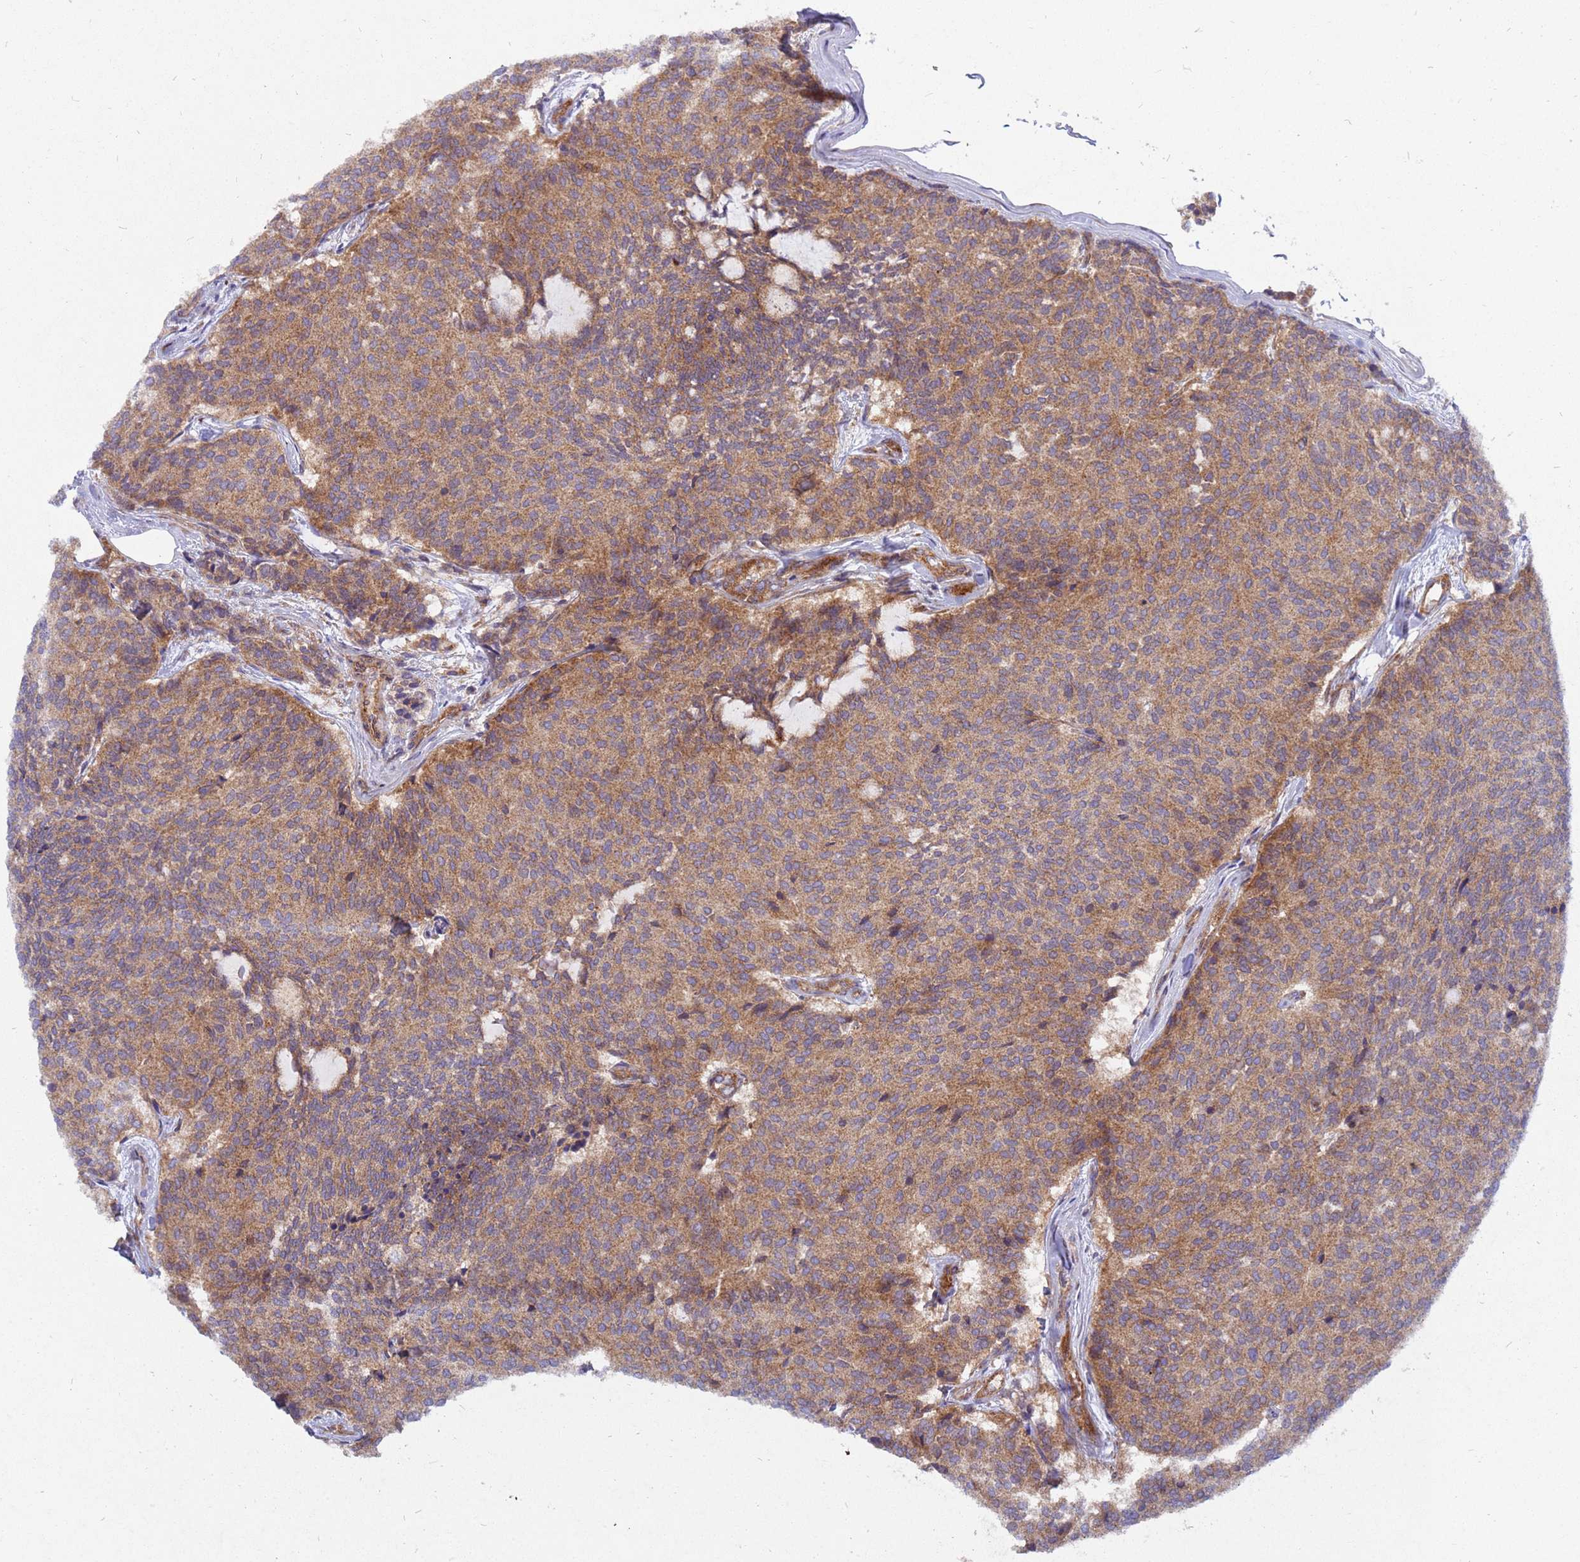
{"staining": {"intensity": "moderate", "quantity": ">75%", "location": "cytoplasmic/membranous"}, "tissue": "carcinoid", "cell_type": "Tumor cells", "image_type": "cancer", "snomed": [{"axis": "morphology", "description": "Carcinoid, malignant, NOS"}, {"axis": "topography", "description": "Pancreas"}], "caption": "Carcinoid (malignant) stained for a protein demonstrates moderate cytoplasmic/membranous positivity in tumor cells. The protein is shown in brown color, while the nuclei are stained blue.", "gene": "CDC34", "patient": {"sex": "female", "age": 54}}